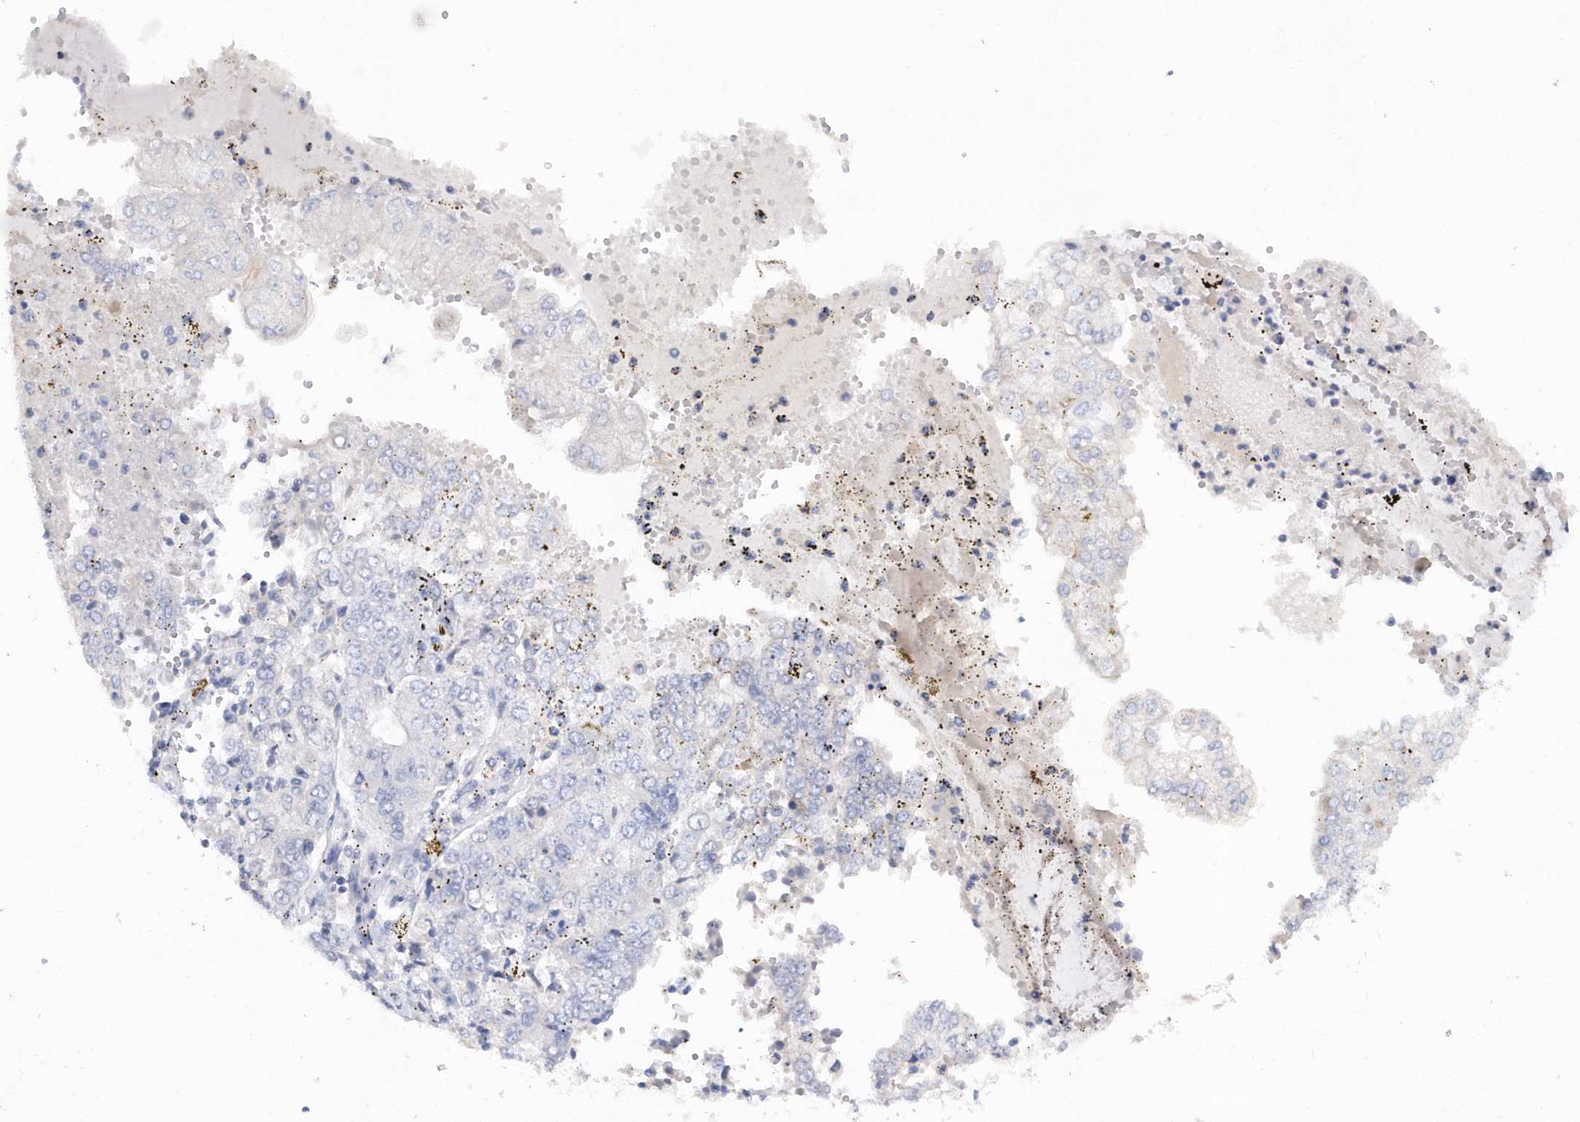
{"staining": {"intensity": "negative", "quantity": "none", "location": "none"}, "tissue": "stomach cancer", "cell_type": "Tumor cells", "image_type": "cancer", "snomed": [{"axis": "morphology", "description": "Adenocarcinoma, NOS"}, {"axis": "topography", "description": "Stomach"}], "caption": "Stomach cancer was stained to show a protein in brown. There is no significant positivity in tumor cells. Nuclei are stained in blue.", "gene": "RPE", "patient": {"sex": "male", "age": 76}}